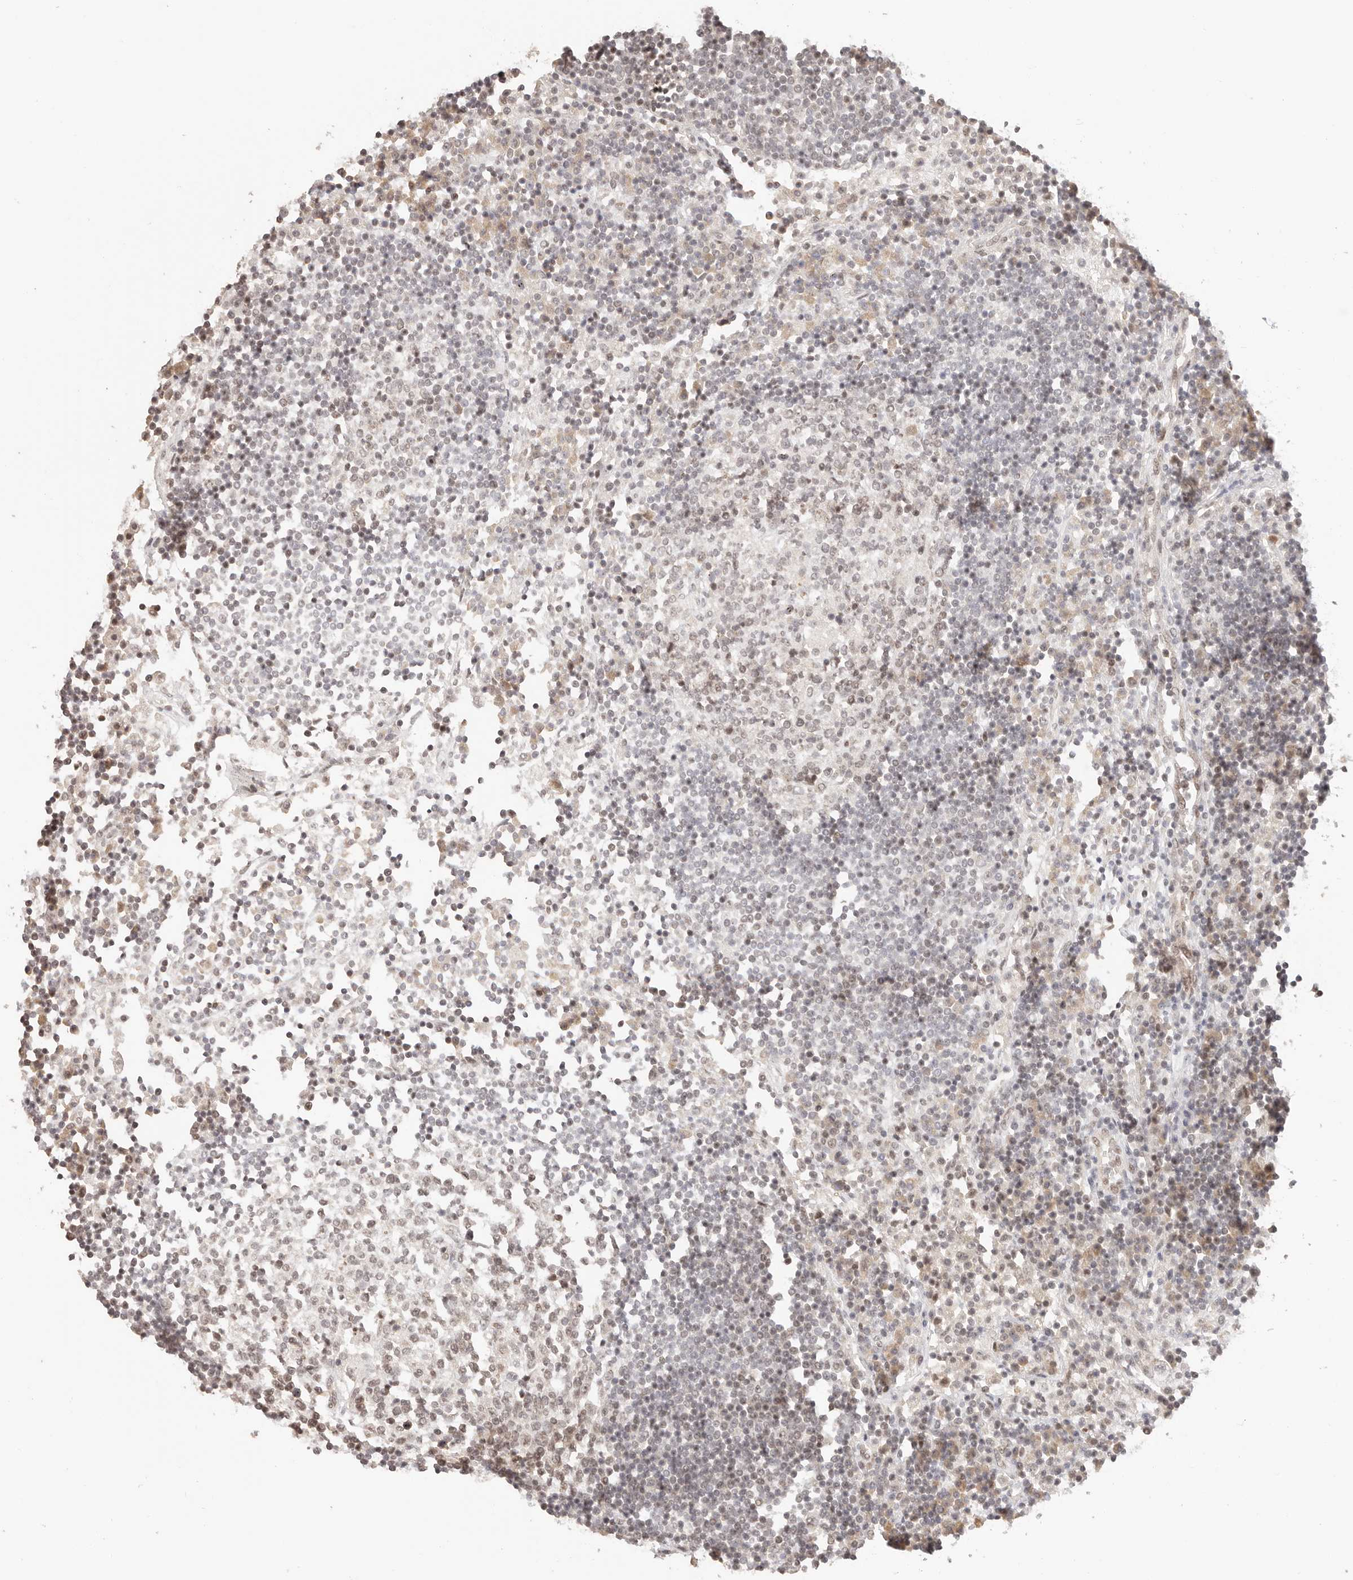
{"staining": {"intensity": "moderate", "quantity": "25%-75%", "location": "nuclear"}, "tissue": "lymph node", "cell_type": "Germinal center cells", "image_type": "normal", "snomed": [{"axis": "morphology", "description": "Normal tissue, NOS"}, {"axis": "topography", "description": "Lymph node"}], "caption": "A histopathology image of lymph node stained for a protein exhibits moderate nuclear brown staining in germinal center cells.", "gene": "RFC3", "patient": {"sex": "female", "age": 53}}